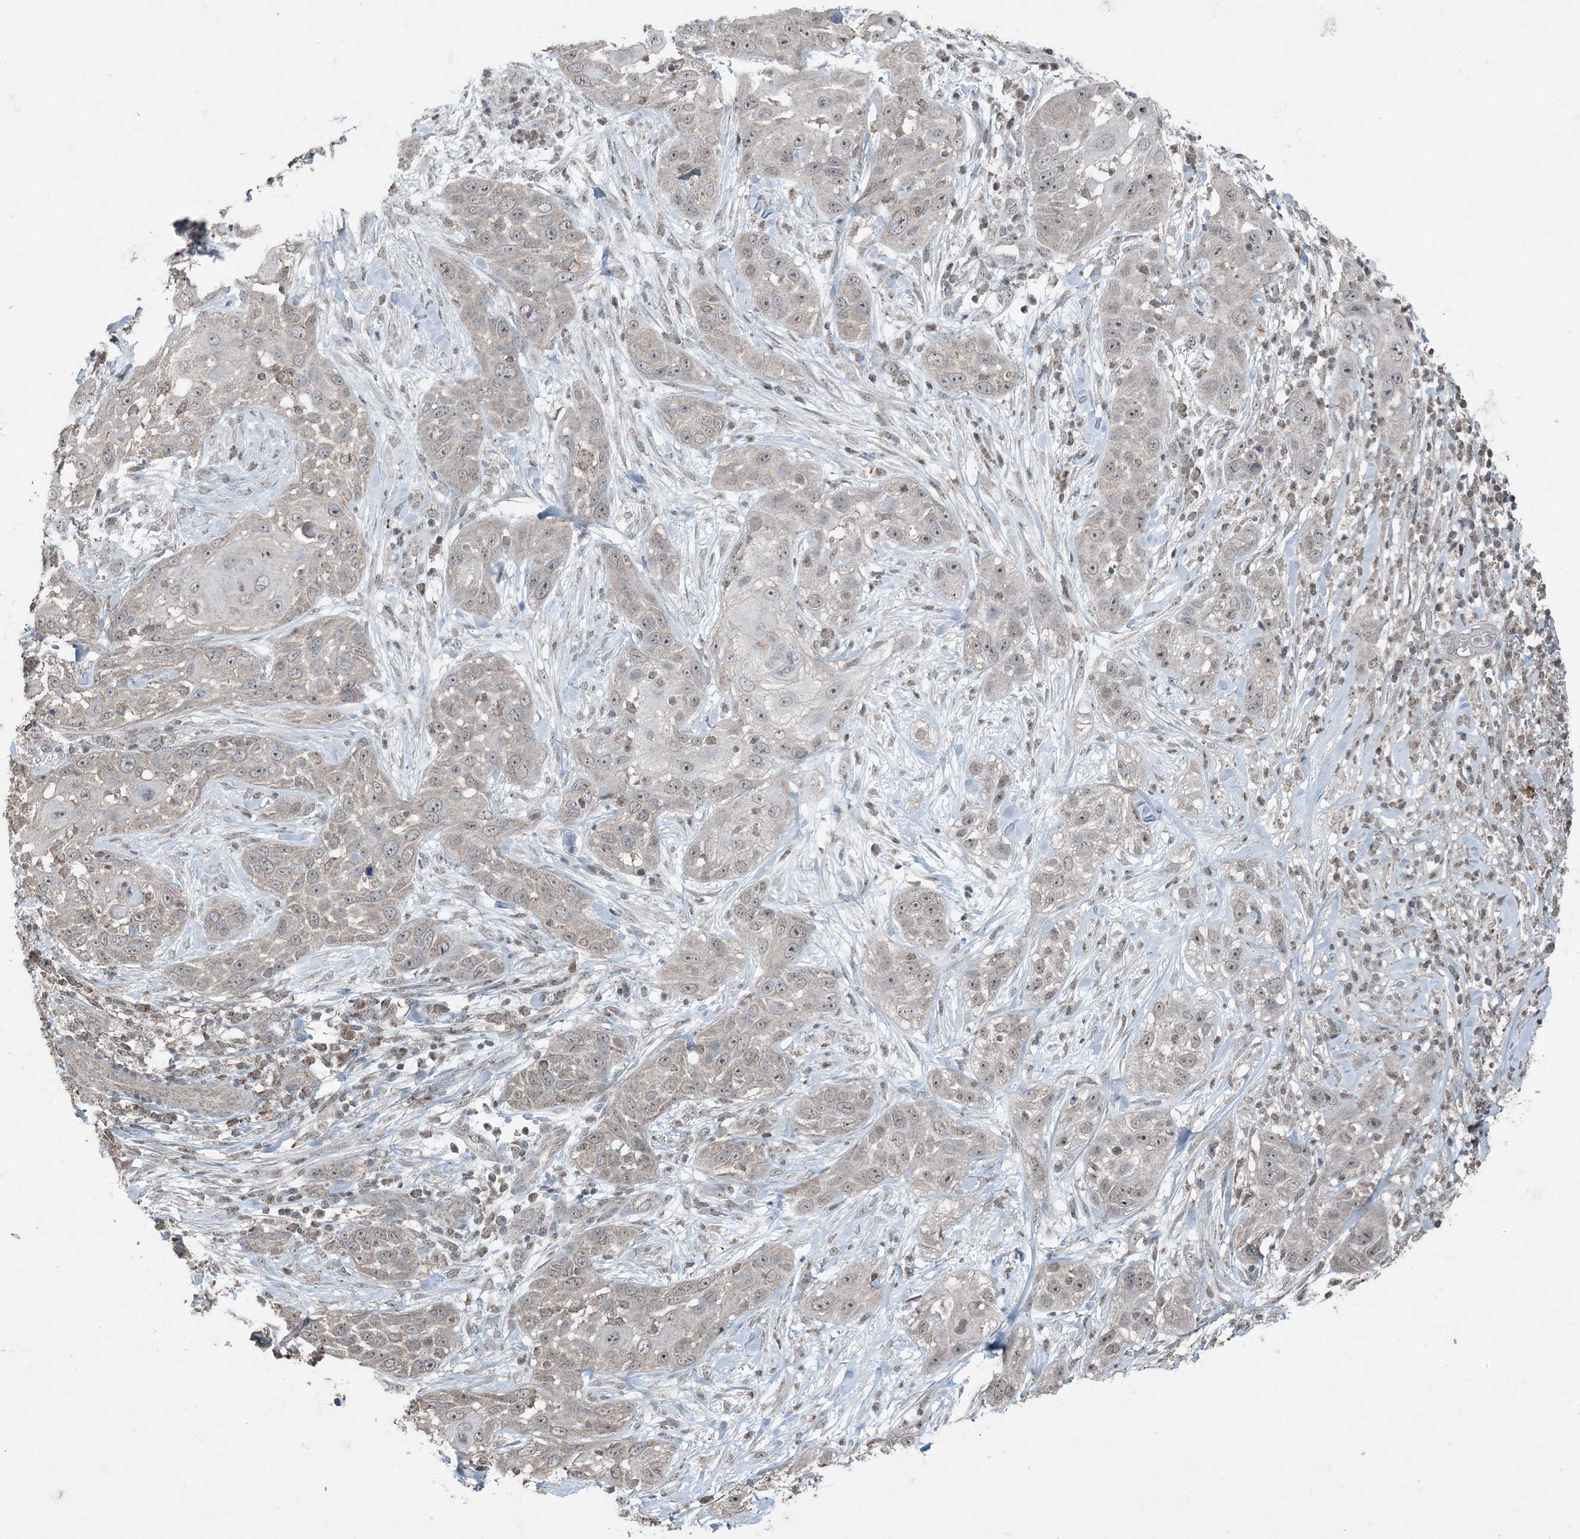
{"staining": {"intensity": "weak", "quantity": "<25%", "location": "cytoplasmic/membranous"}, "tissue": "skin cancer", "cell_type": "Tumor cells", "image_type": "cancer", "snomed": [{"axis": "morphology", "description": "Squamous cell carcinoma, NOS"}, {"axis": "topography", "description": "Skin"}], "caption": "A photomicrograph of skin squamous cell carcinoma stained for a protein exhibits no brown staining in tumor cells. (Brightfield microscopy of DAB (3,3'-diaminobenzidine) immunohistochemistry (IHC) at high magnification).", "gene": "GNL1", "patient": {"sex": "female", "age": 44}}